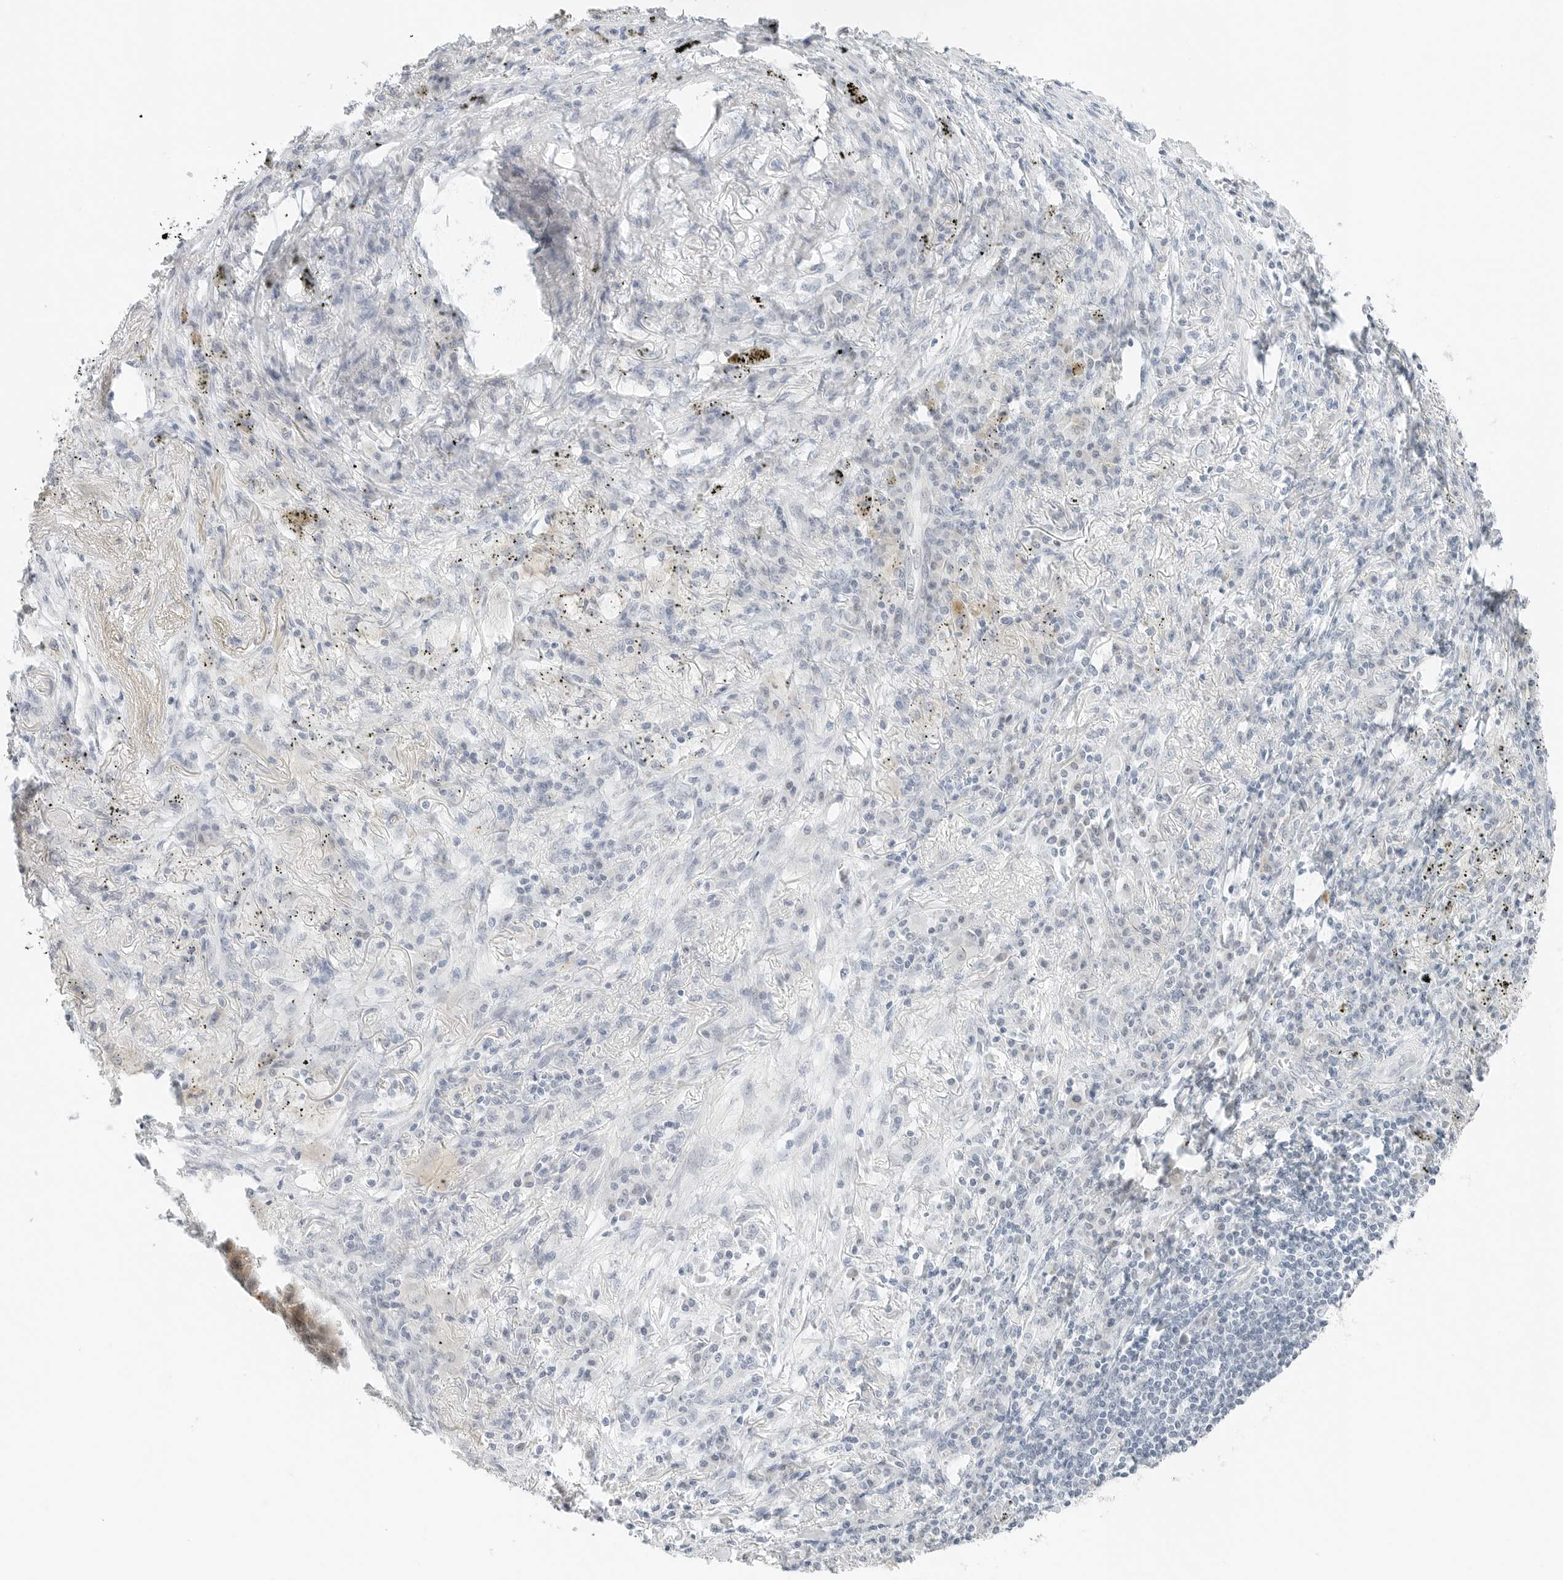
{"staining": {"intensity": "negative", "quantity": "none", "location": "none"}, "tissue": "lung cancer", "cell_type": "Tumor cells", "image_type": "cancer", "snomed": [{"axis": "morphology", "description": "Squamous cell carcinoma, NOS"}, {"axis": "topography", "description": "Lung"}], "caption": "This is an immunohistochemistry (IHC) micrograph of lung cancer (squamous cell carcinoma). There is no staining in tumor cells.", "gene": "CCSAP", "patient": {"sex": "female", "age": 63}}